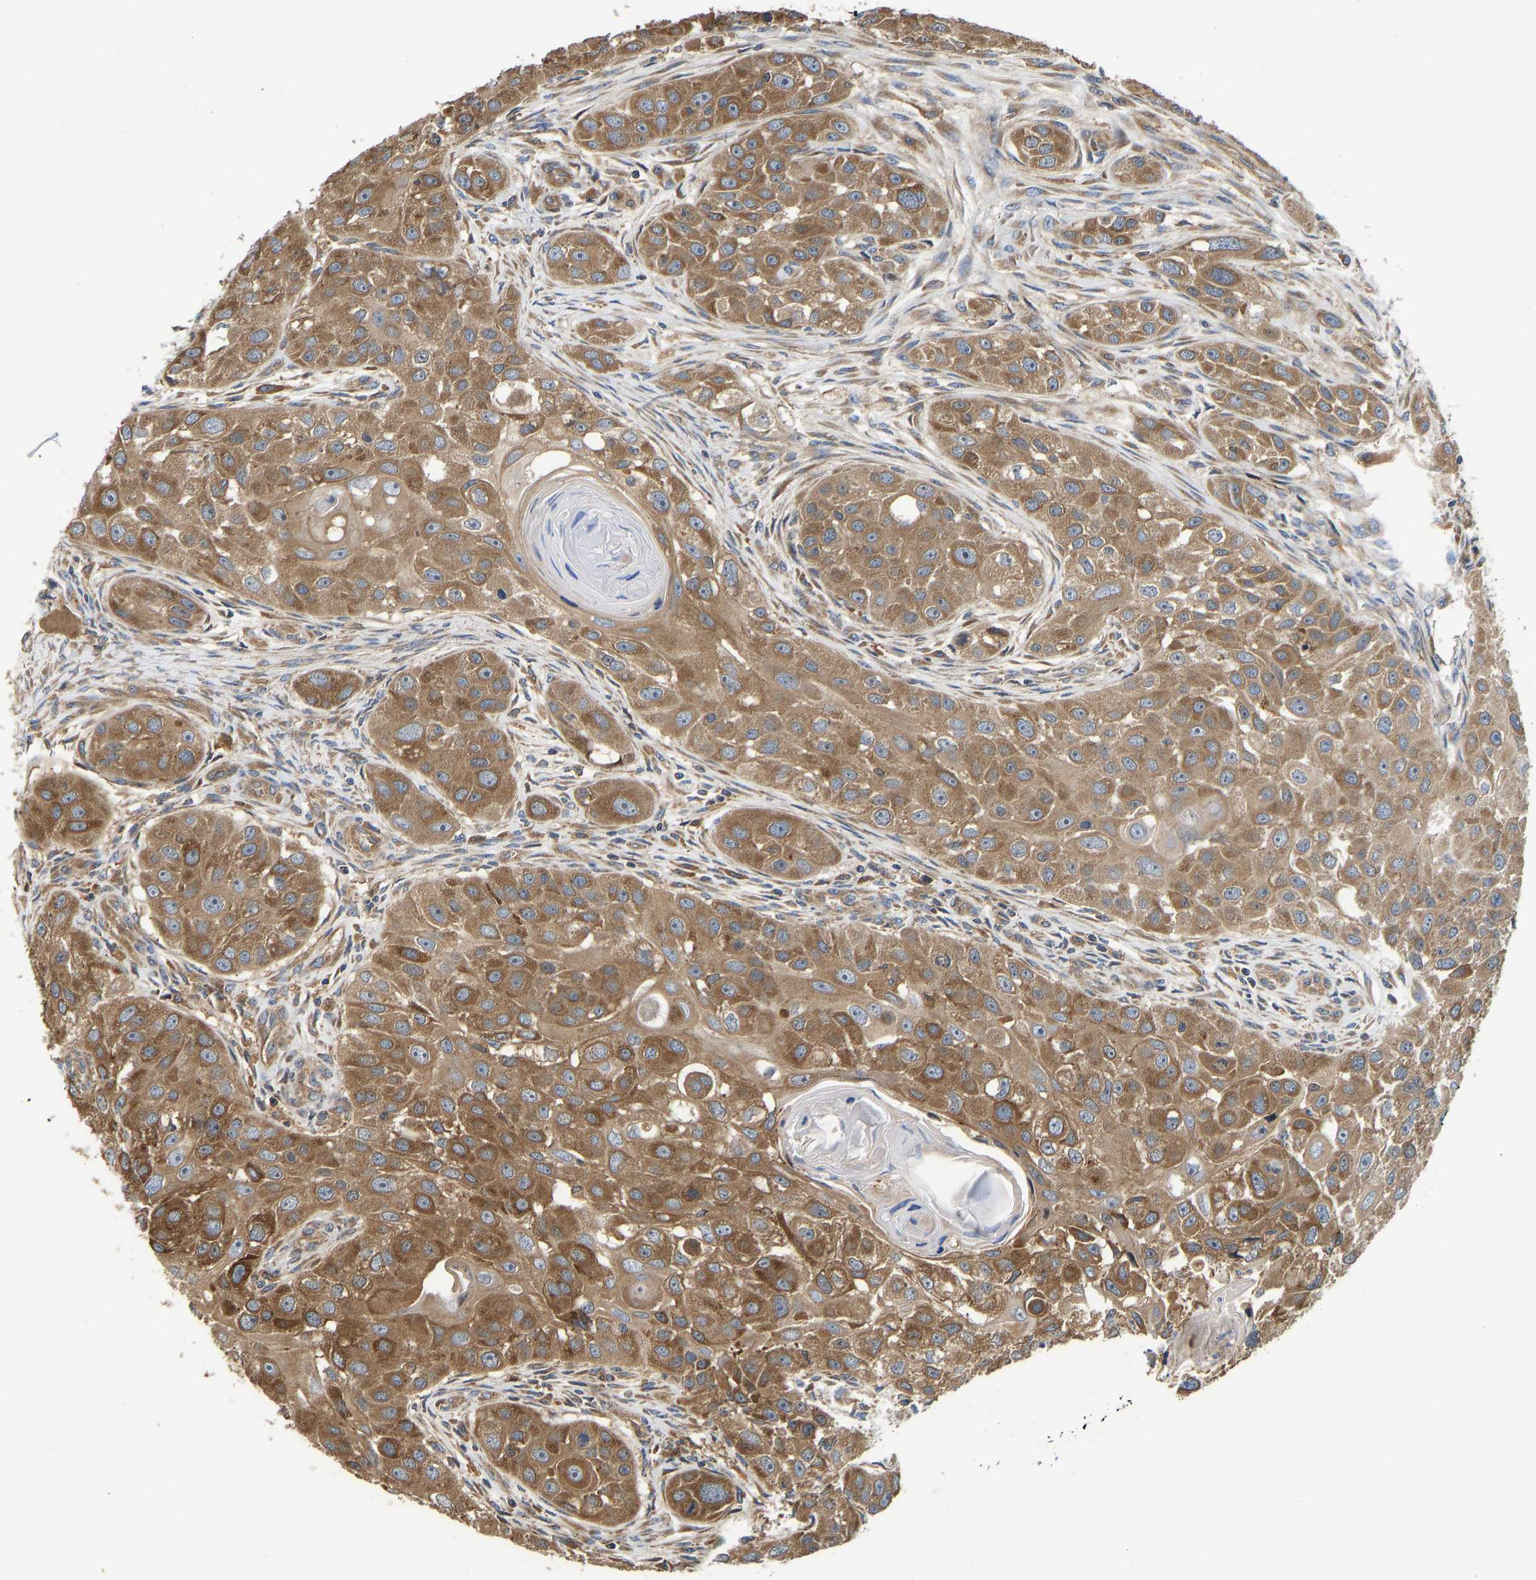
{"staining": {"intensity": "moderate", "quantity": ">75%", "location": "cytoplasmic/membranous"}, "tissue": "head and neck cancer", "cell_type": "Tumor cells", "image_type": "cancer", "snomed": [{"axis": "morphology", "description": "Normal tissue, NOS"}, {"axis": "morphology", "description": "Squamous cell carcinoma, NOS"}, {"axis": "topography", "description": "Skeletal muscle"}, {"axis": "topography", "description": "Head-Neck"}], "caption": "The photomicrograph exhibits staining of head and neck cancer (squamous cell carcinoma), revealing moderate cytoplasmic/membranous protein positivity (brown color) within tumor cells.", "gene": "FLNB", "patient": {"sex": "male", "age": 51}}